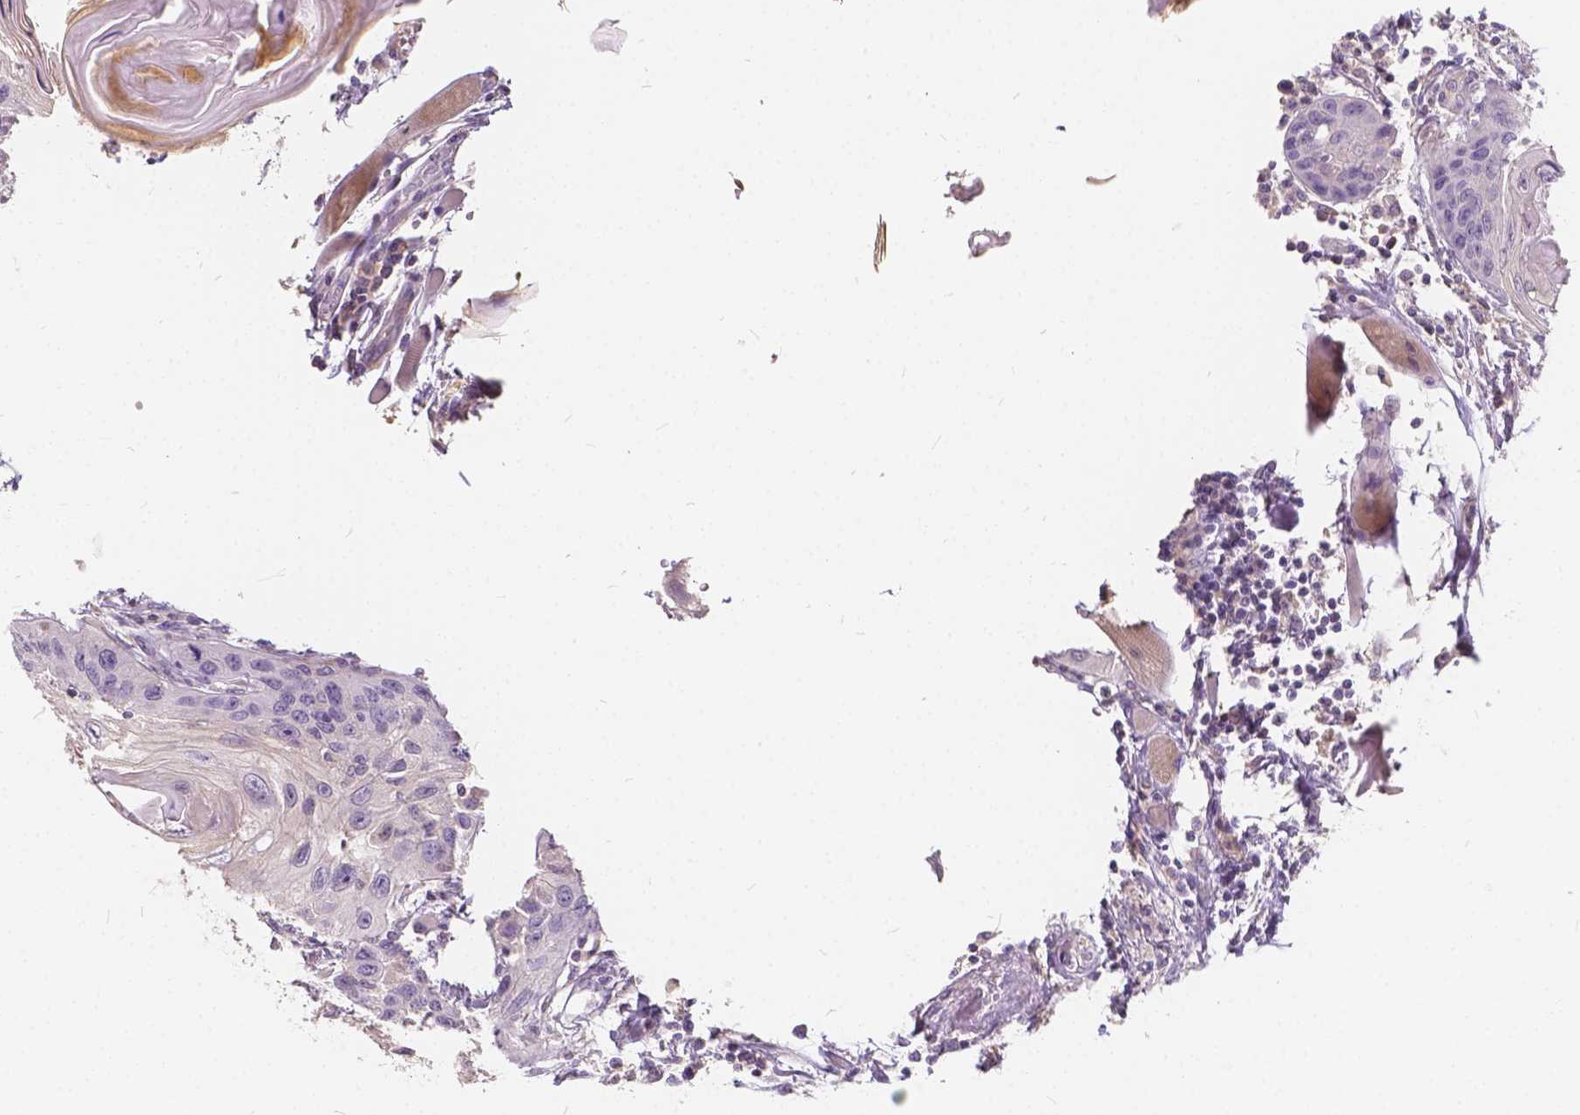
{"staining": {"intensity": "negative", "quantity": "none", "location": "none"}, "tissue": "head and neck cancer", "cell_type": "Tumor cells", "image_type": "cancer", "snomed": [{"axis": "morphology", "description": "Squamous cell carcinoma, NOS"}, {"axis": "topography", "description": "Oral tissue"}, {"axis": "topography", "description": "Head-Neck"}], "caption": "Squamous cell carcinoma (head and neck) stained for a protein using immunohistochemistry (IHC) reveals no expression tumor cells.", "gene": "KIAA0513", "patient": {"sex": "male", "age": 58}}